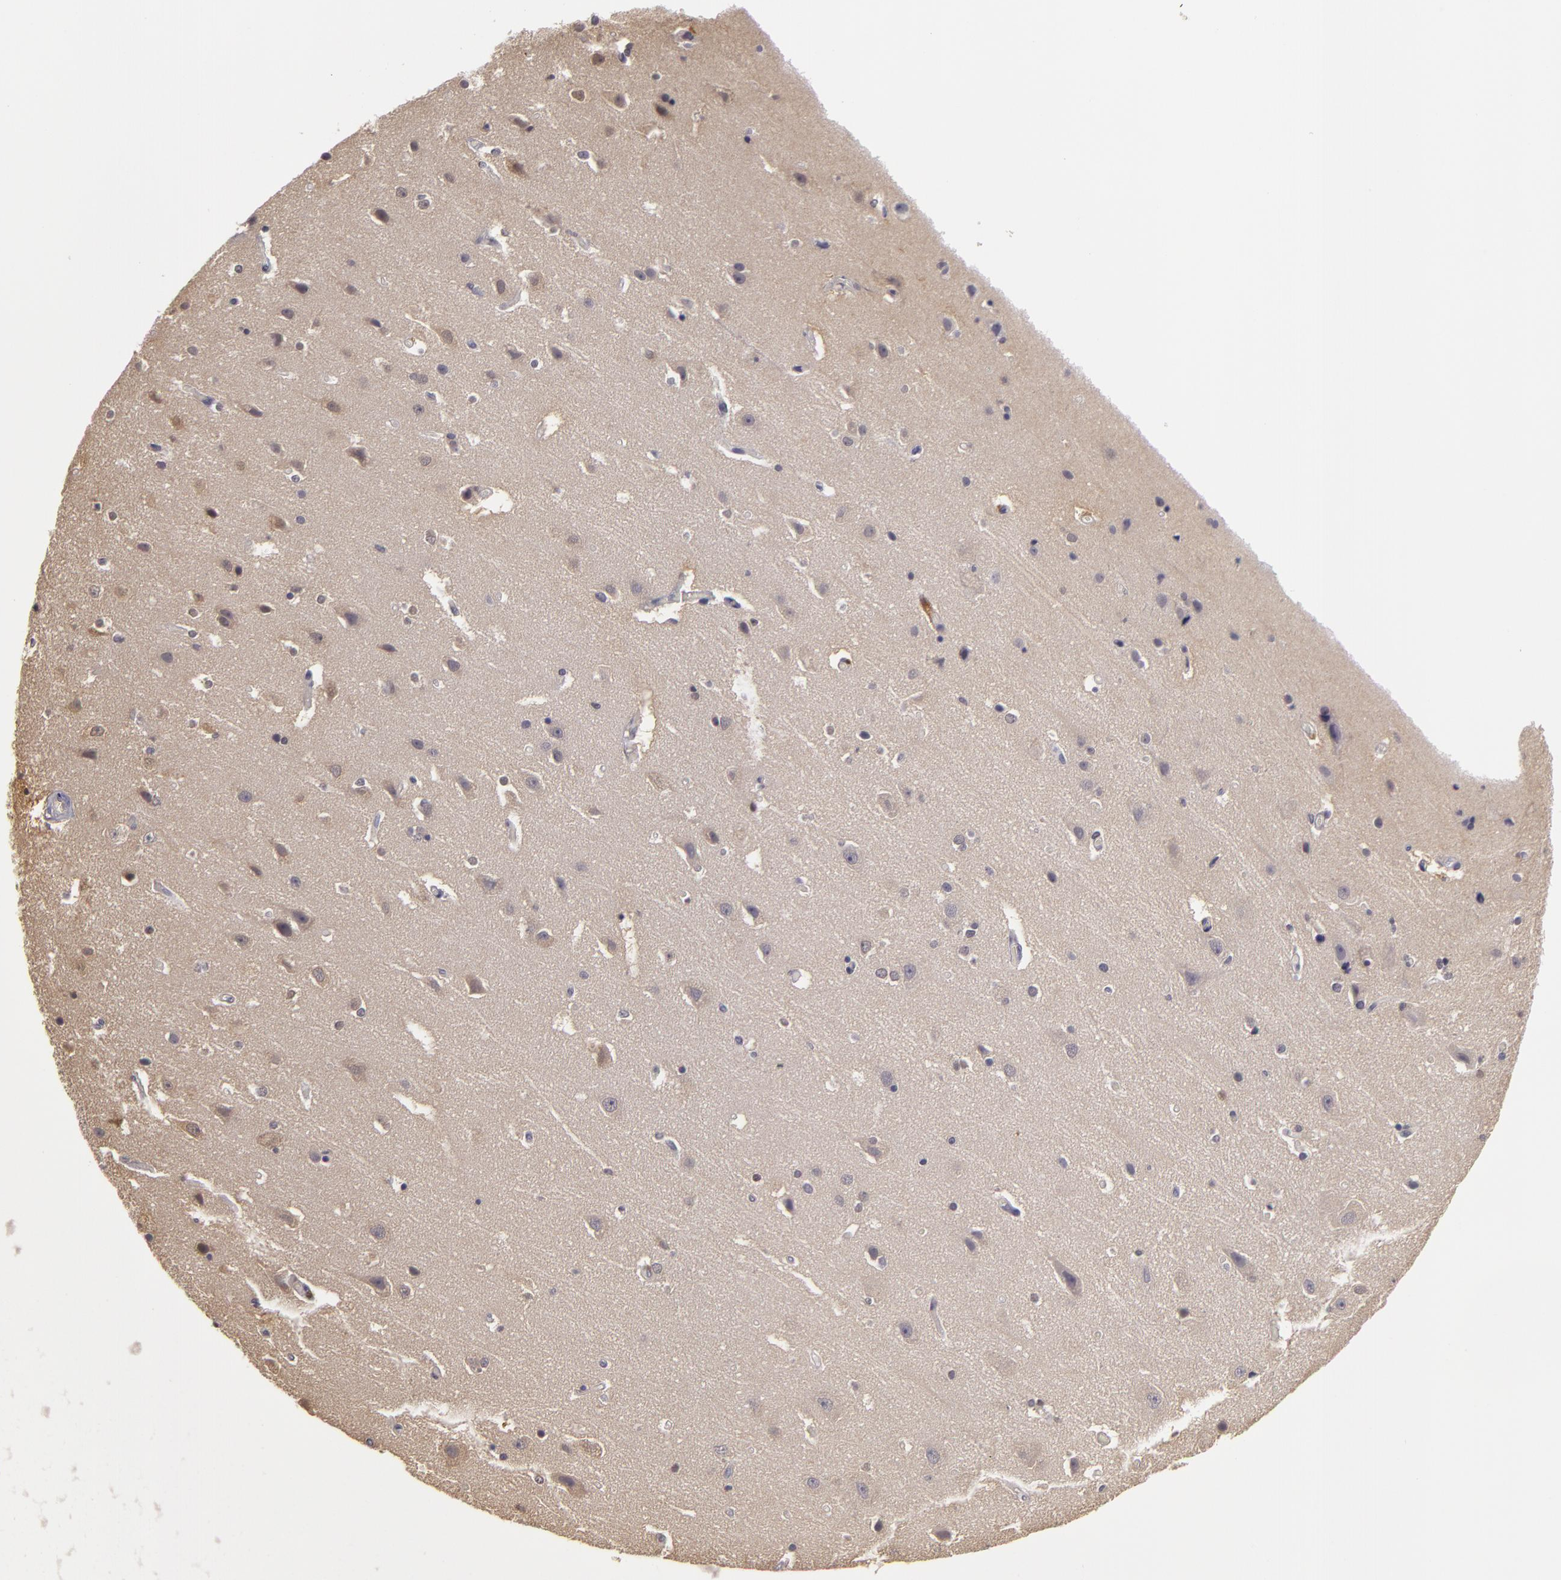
{"staining": {"intensity": "negative", "quantity": "none", "location": "none"}, "tissue": "caudate", "cell_type": "Glial cells", "image_type": "normal", "snomed": [{"axis": "morphology", "description": "Normal tissue, NOS"}, {"axis": "topography", "description": "Lateral ventricle wall"}], "caption": "Glial cells are negative for brown protein staining in benign caudate. (DAB immunohistochemistry (IHC), high magnification).", "gene": "GNPDA1", "patient": {"sex": "female", "age": 54}}